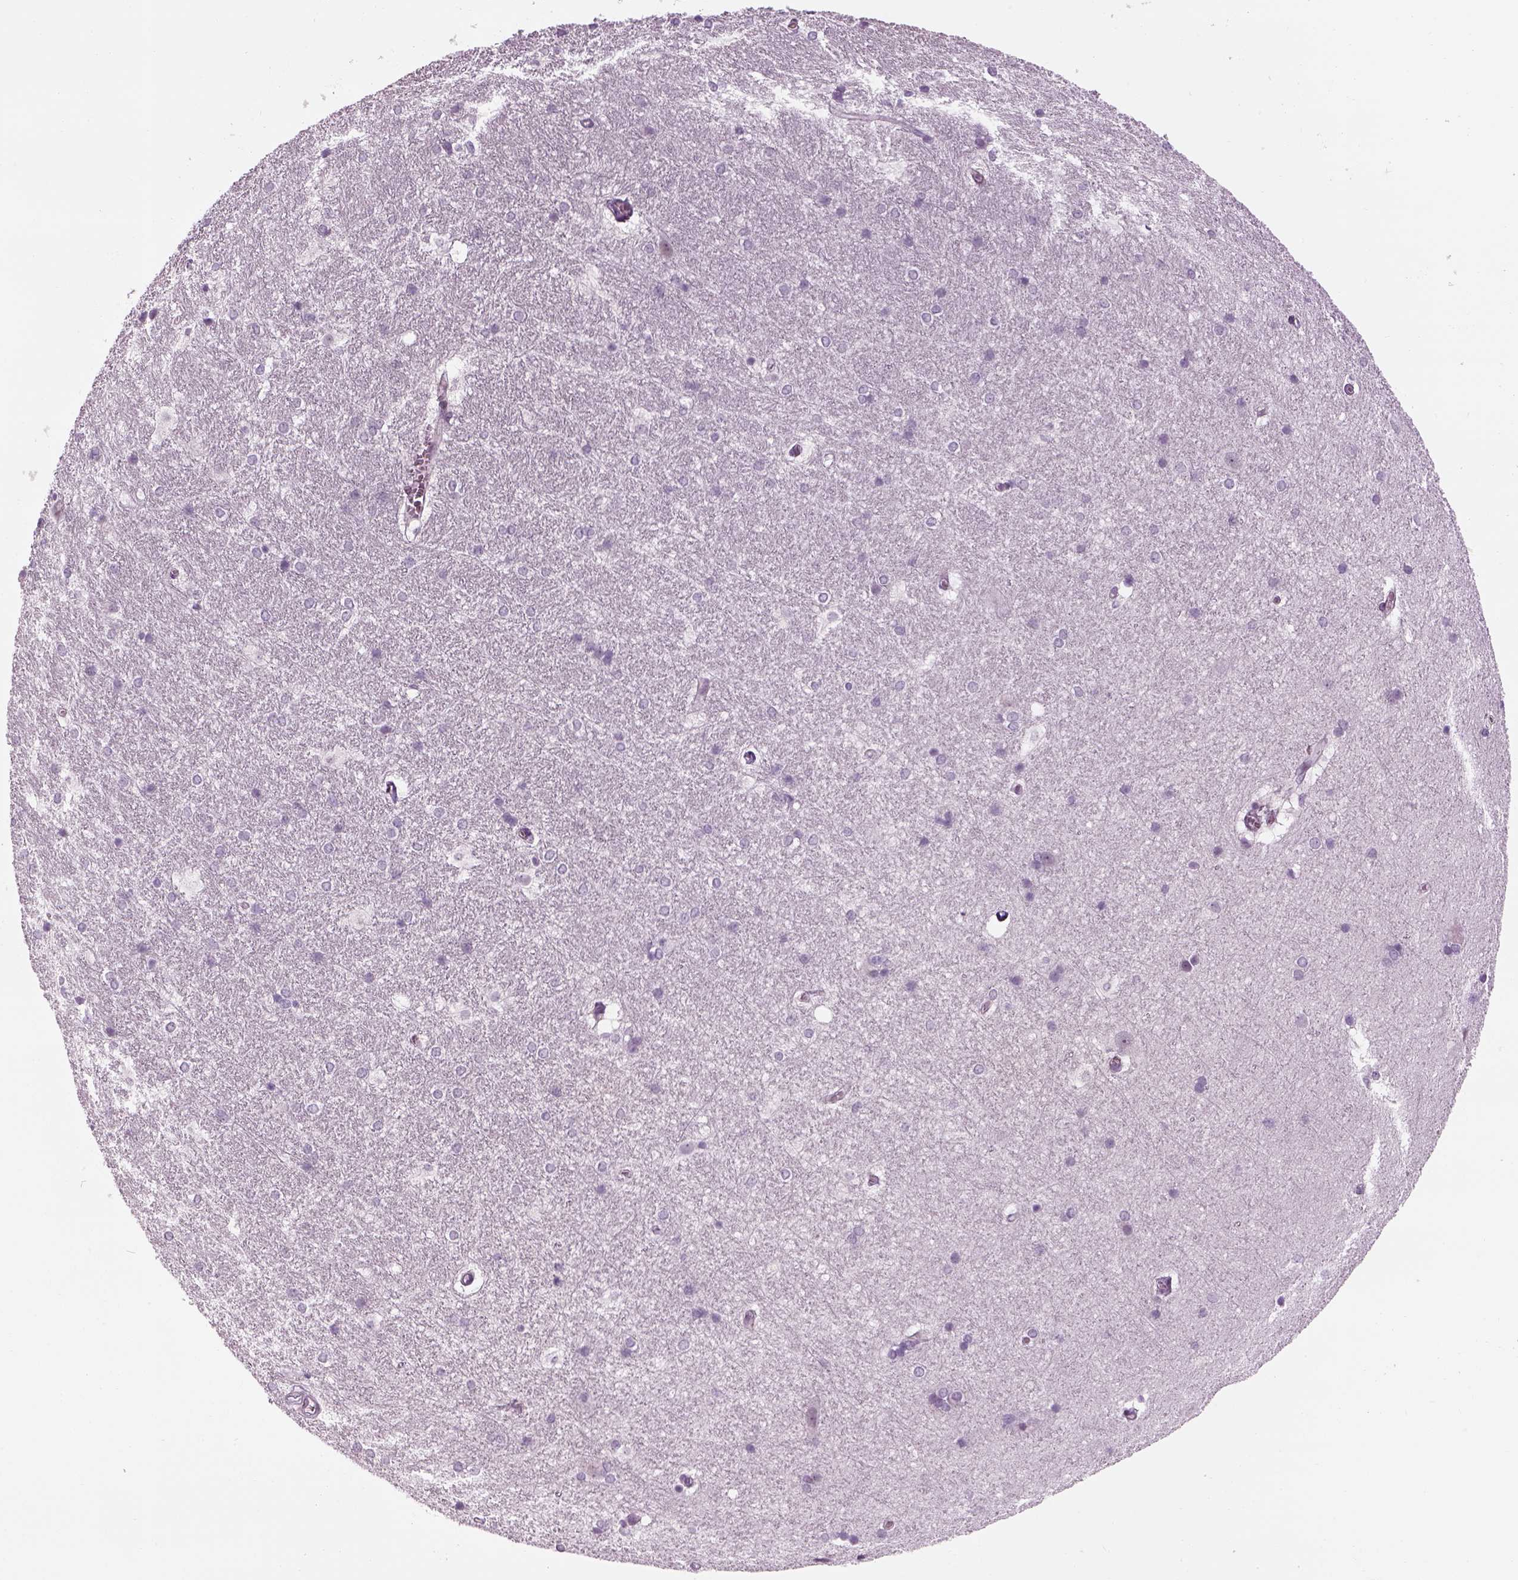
{"staining": {"intensity": "negative", "quantity": "none", "location": "none"}, "tissue": "hippocampus", "cell_type": "Glial cells", "image_type": "normal", "snomed": [{"axis": "morphology", "description": "Normal tissue, NOS"}, {"axis": "topography", "description": "Cerebral cortex"}, {"axis": "topography", "description": "Hippocampus"}], "caption": "This is an immunohistochemistry (IHC) micrograph of benign hippocampus. There is no staining in glial cells.", "gene": "LRRIQ3", "patient": {"sex": "female", "age": 19}}